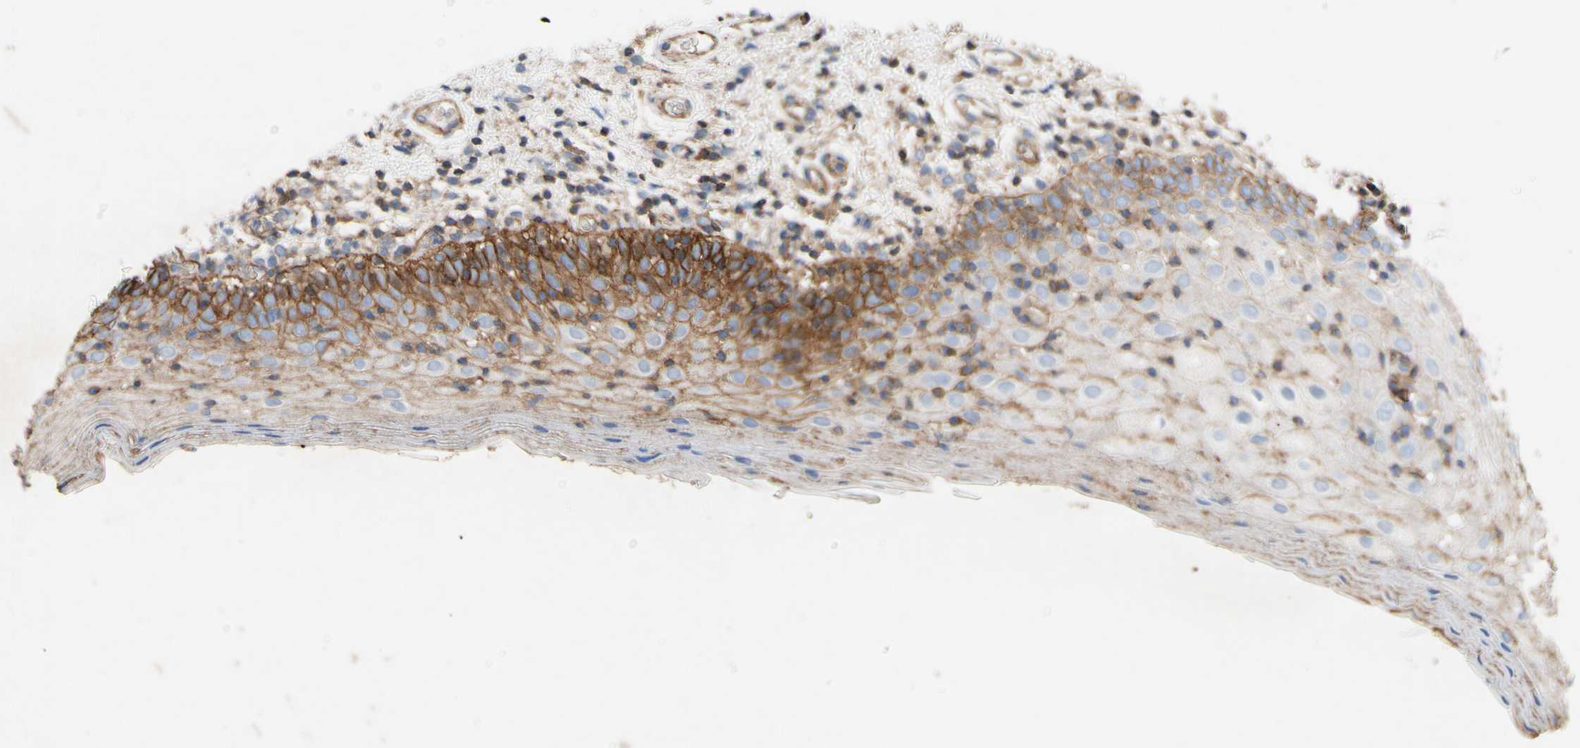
{"staining": {"intensity": "moderate", "quantity": "<25%", "location": "cytoplasmic/membranous"}, "tissue": "oral mucosa", "cell_type": "Squamous epithelial cells", "image_type": "normal", "snomed": [{"axis": "morphology", "description": "Normal tissue, NOS"}, {"axis": "morphology", "description": "Squamous cell carcinoma, NOS"}, {"axis": "topography", "description": "Skeletal muscle"}, {"axis": "topography", "description": "Oral tissue"}], "caption": "A brown stain highlights moderate cytoplasmic/membranous staining of a protein in squamous epithelial cells of benign oral mucosa. (DAB (3,3'-diaminobenzidine) IHC with brightfield microscopy, high magnification).", "gene": "ATP2A3", "patient": {"sex": "male", "age": 71}}